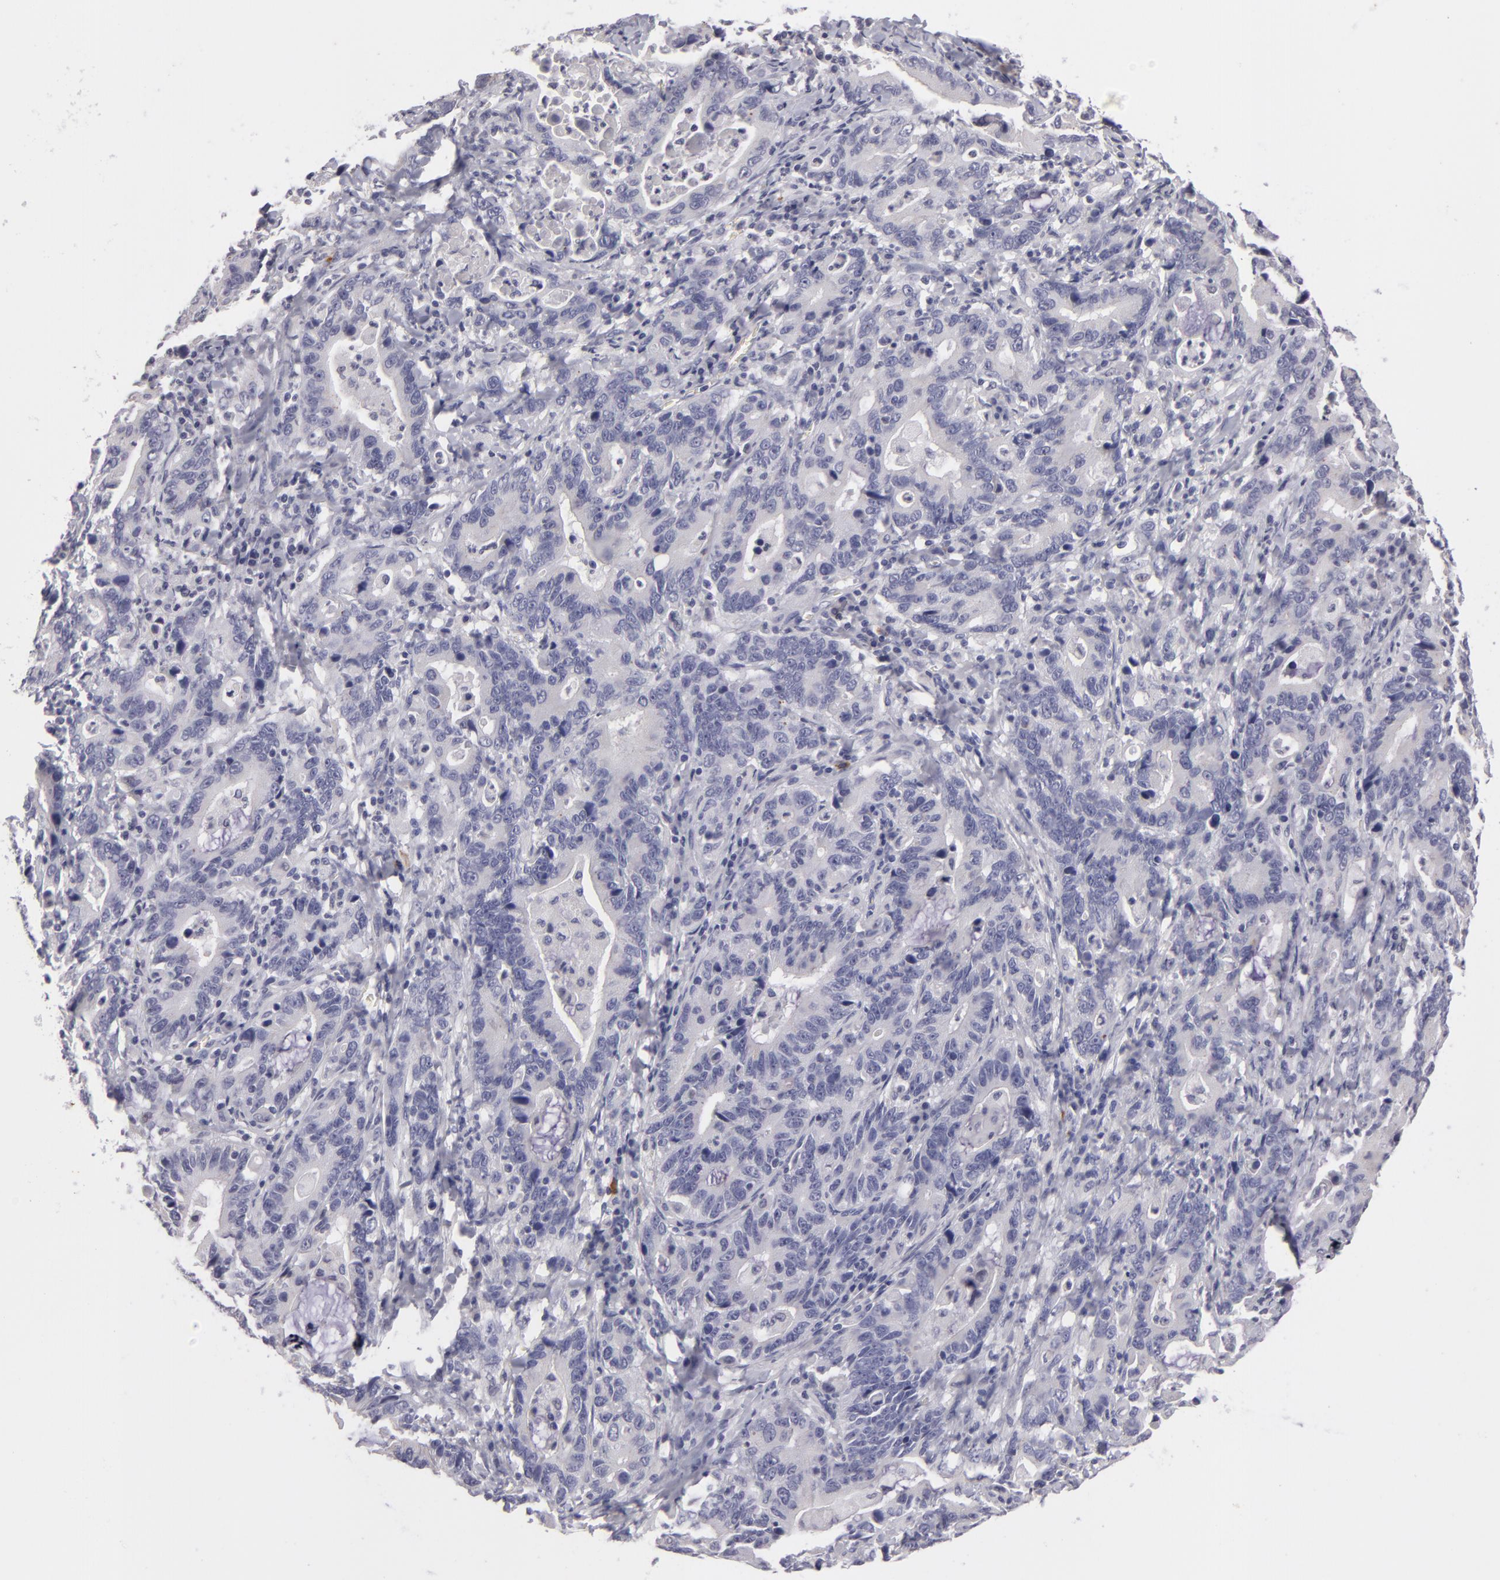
{"staining": {"intensity": "negative", "quantity": "none", "location": "none"}, "tissue": "stomach cancer", "cell_type": "Tumor cells", "image_type": "cancer", "snomed": [{"axis": "morphology", "description": "Adenocarcinoma, NOS"}, {"axis": "topography", "description": "Stomach, upper"}], "caption": "Human adenocarcinoma (stomach) stained for a protein using immunohistochemistry shows no positivity in tumor cells.", "gene": "NLGN4X", "patient": {"sex": "male", "age": 63}}